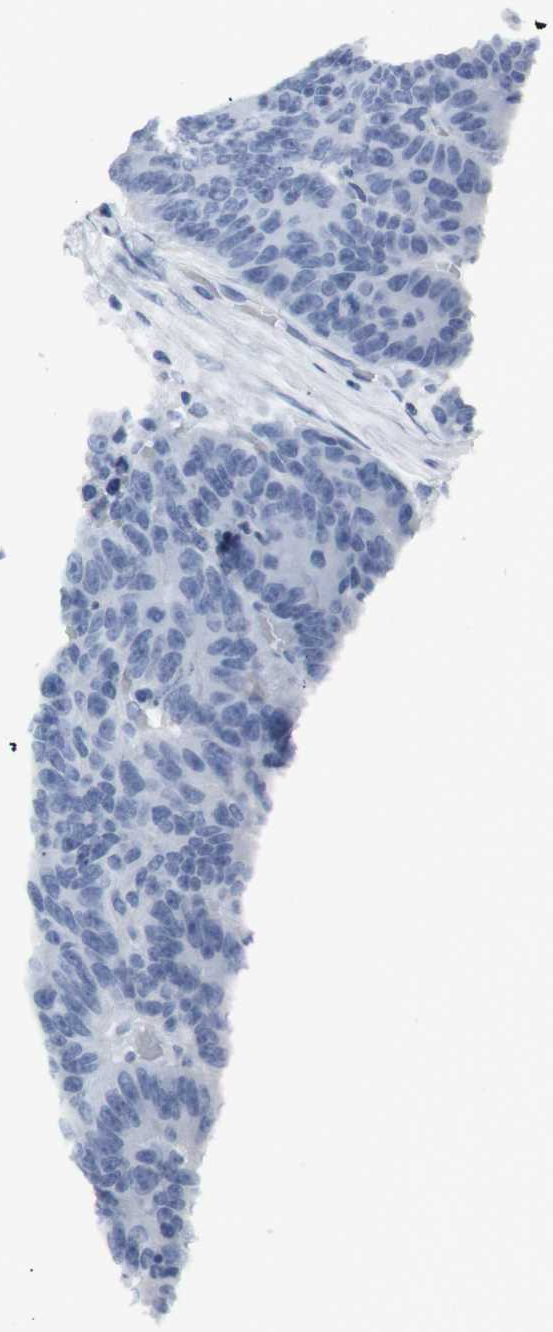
{"staining": {"intensity": "negative", "quantity": "none", "location": "none"}, "tissue": "colorectal cancer", "cell_type": "Tumor cells", "image_type": "cancer", "snomed": [{"axis": "morphology", "description": "Adenocarcinoma, NOS"}, {"axis": "topography", "description": "Colon"}], "caption": "The immunohistochemistry (IHC) photomicrograph has no significant positivity in tumor cells of colorectal adenocarcinoma tissue.", "gene": "LRP2", "patient": {"sex": "female", "age": 86}}